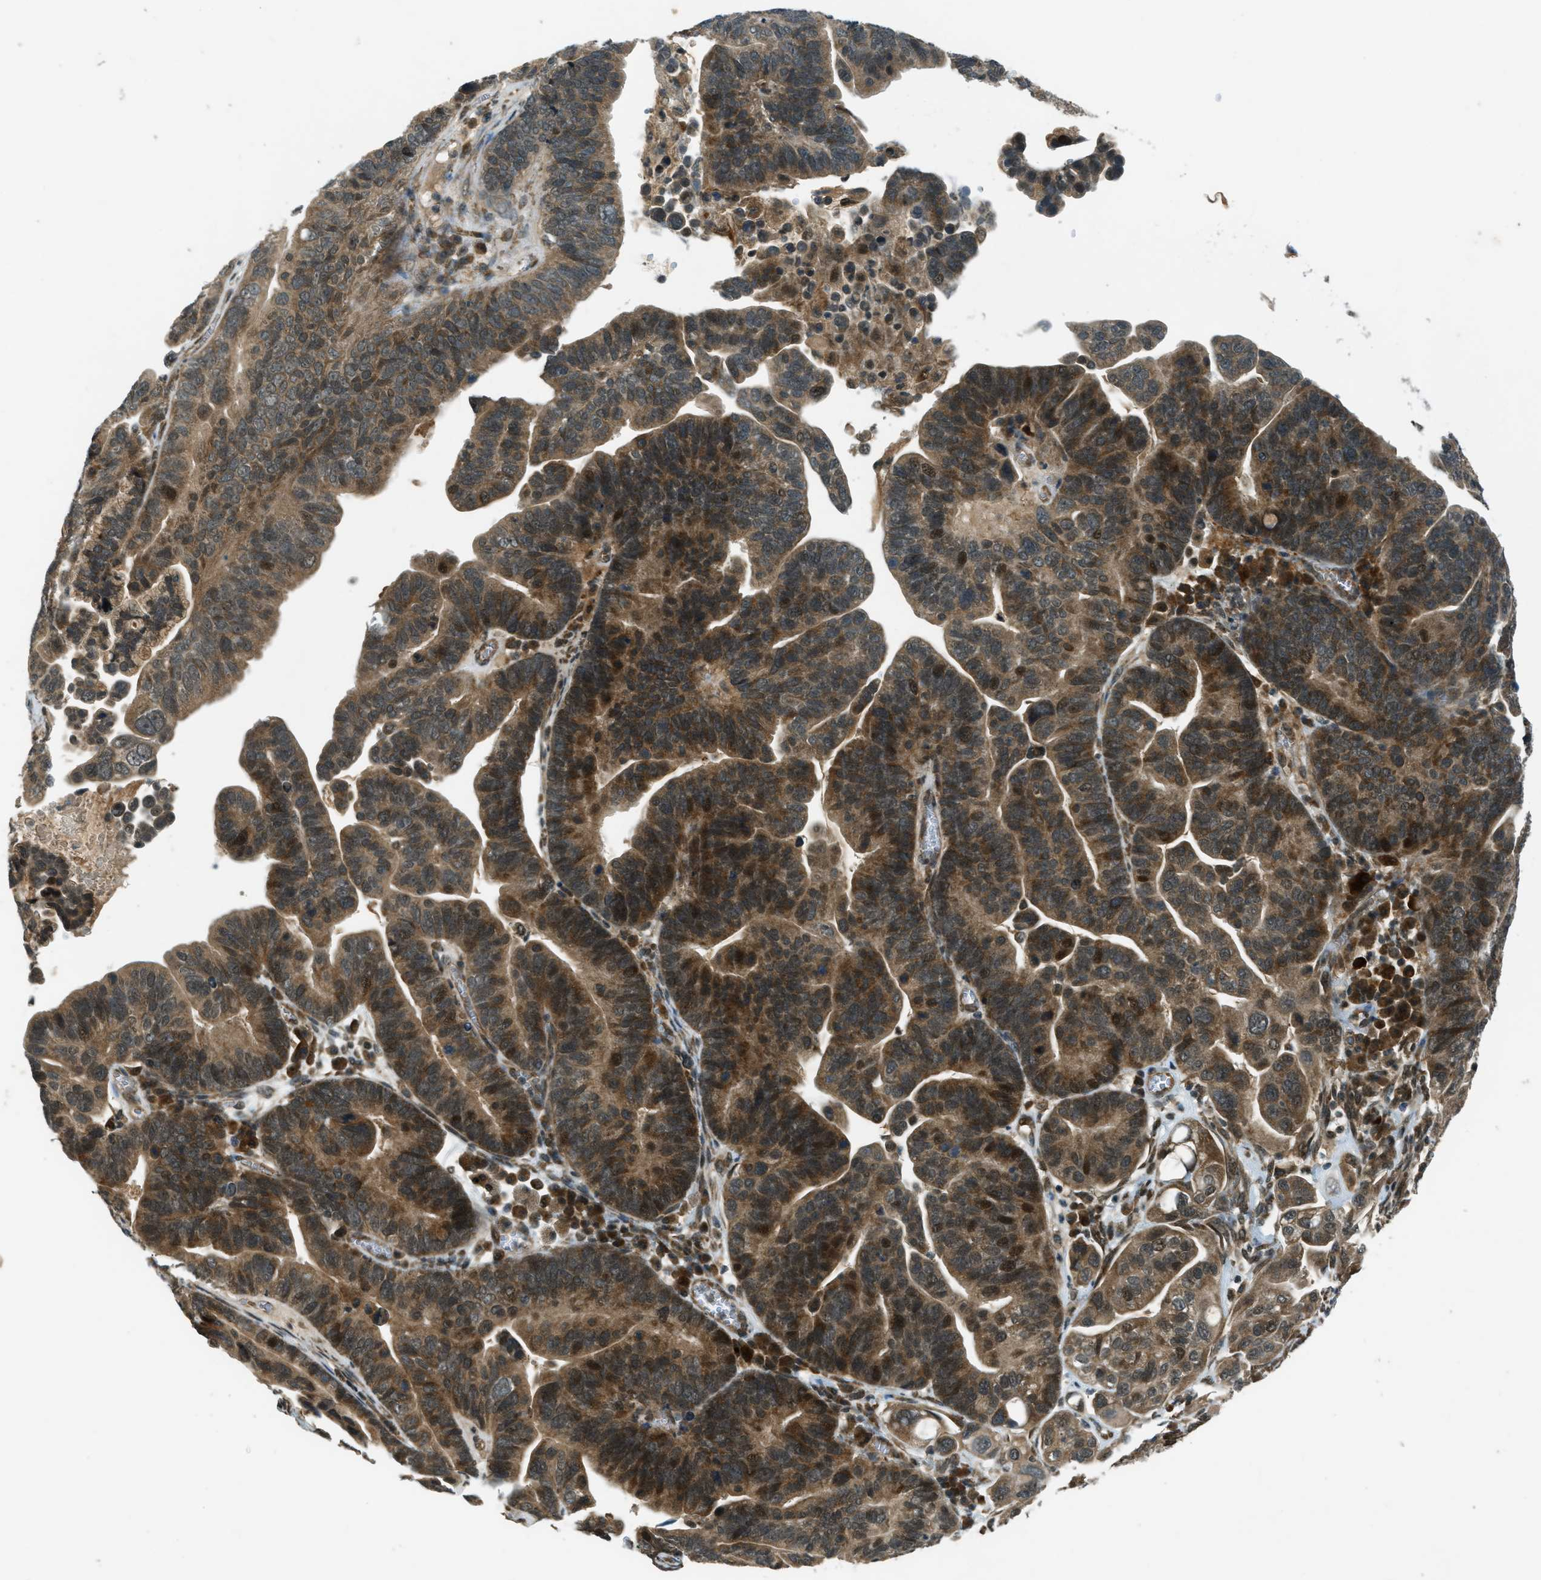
{"staining": {"intensity": "moderate", "quantity": ">75%", "location": "cytoplasmic/membranous"}, "tissue": "ovarian cancer", "cell_type": "Tumor cells", "image_type": "cancer", "snomed": [{"axis": "morphology", "description": "Cystadenocarcinoma, serous, NOS"}, {"axis": "topography", "description": "Ovary"}], "caption": "Ovarian cancer (serous cystadenocarcinoma) tissue exhibits moderate cytoplasmic/membranous expression in about >75% of tumor cells", "gene": "EIF2AK3", "patient": {"sex": "female", "age": 56}}